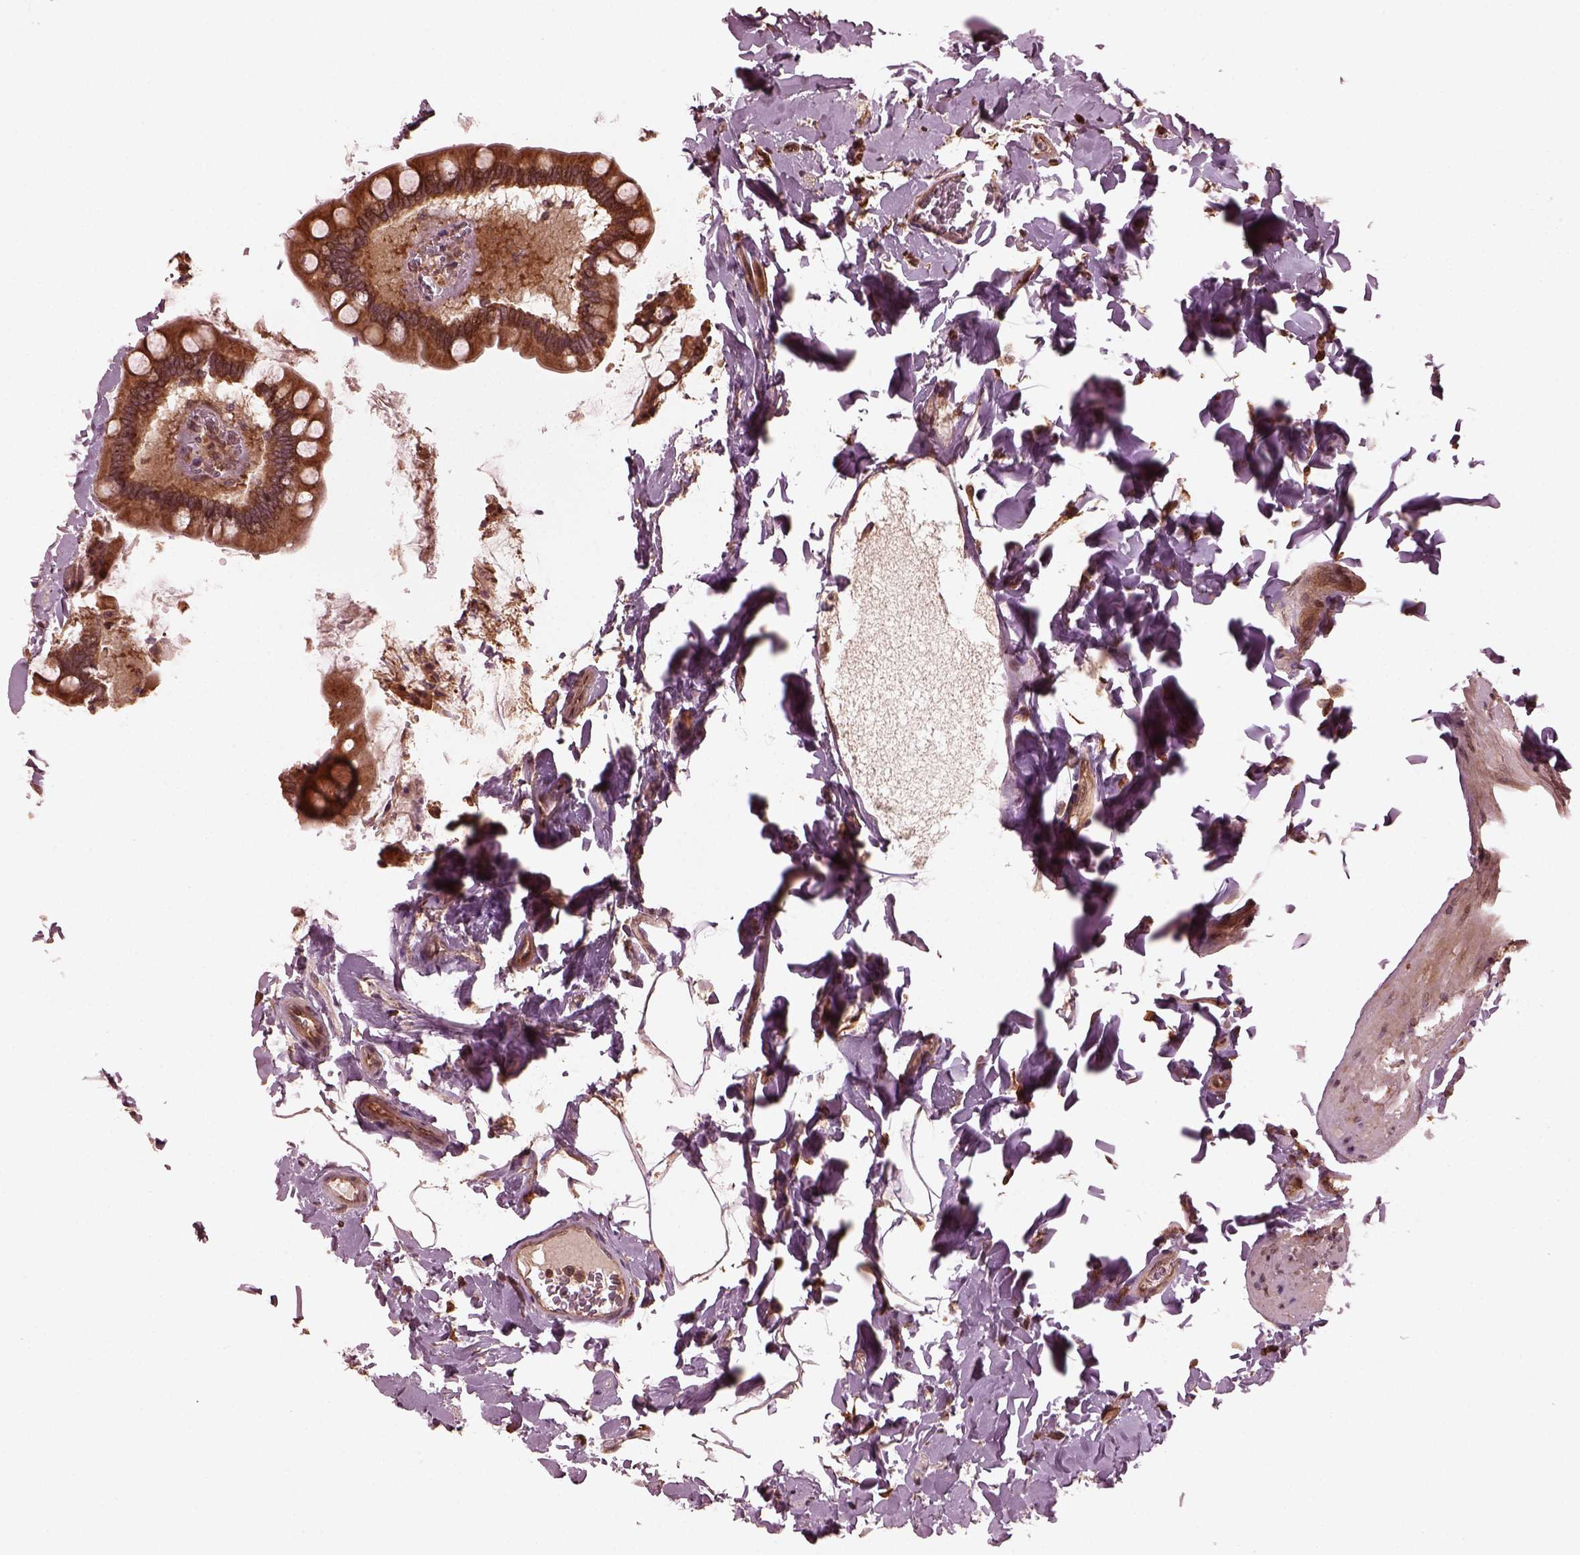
{"staining": {"intensity": "strong", "quantity": ">75%", "location": "cytoplasmic/membranous"}, "tissue": "small intestine", "cell_type": "Glandular cells", "image_type": "normal", "snomed": [{"axis": "morphology", "description": "Normal tissue, NOS"}, {"axis": "topography", "description": "Small intestine"}], "caption": "A brown stain shows strong cytoplasmic/membranous staining of a protein in glandular cells of normal human small intestine.", "gene": "ZNF292", "patient": {"sex": "female", "age": 56}}